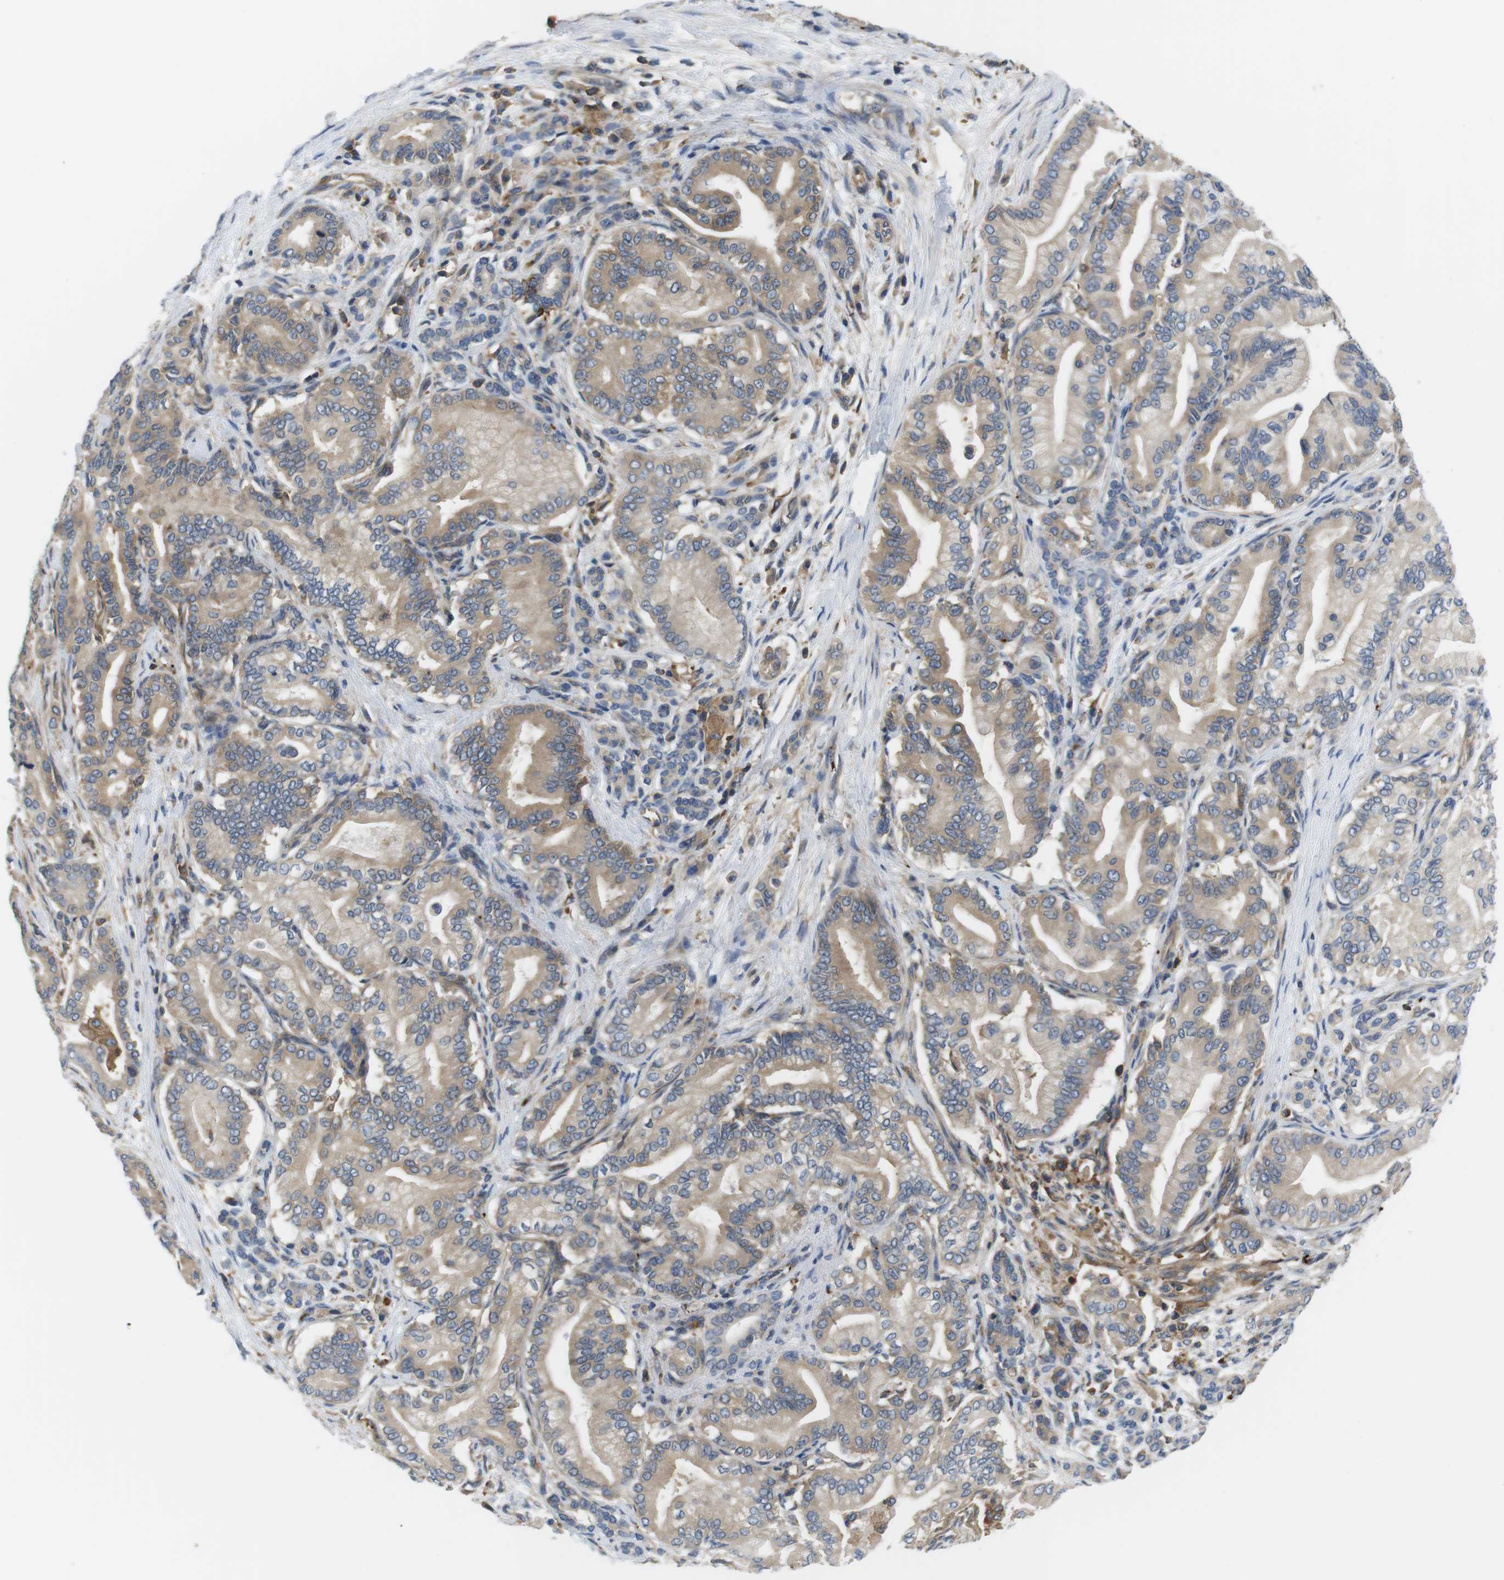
{"staining": {"intensity": "weak", "quantity": ">75%", "location": "cytoplasmic/membranous"}, "tissue": "pancreatic cancer", "cell_type": "Tumor cells", "image_type": "cancer", "snomed": [{"axis": "morphology", "description": "Normal tissue, NOS"}, {"axis": "morphology", "description": "Adenocarcinoma, NOS"}, {"axis": "topography", "description": "Pancreas"}], "caption": "Weak cytoplasmic/membranous expression for a protein is present in approximately >75% of tumor cells of pancreatic adenocarcinoma using IHC.", "gene": "HERPUD2", "patient": {"sex": "male", "age": 63}}